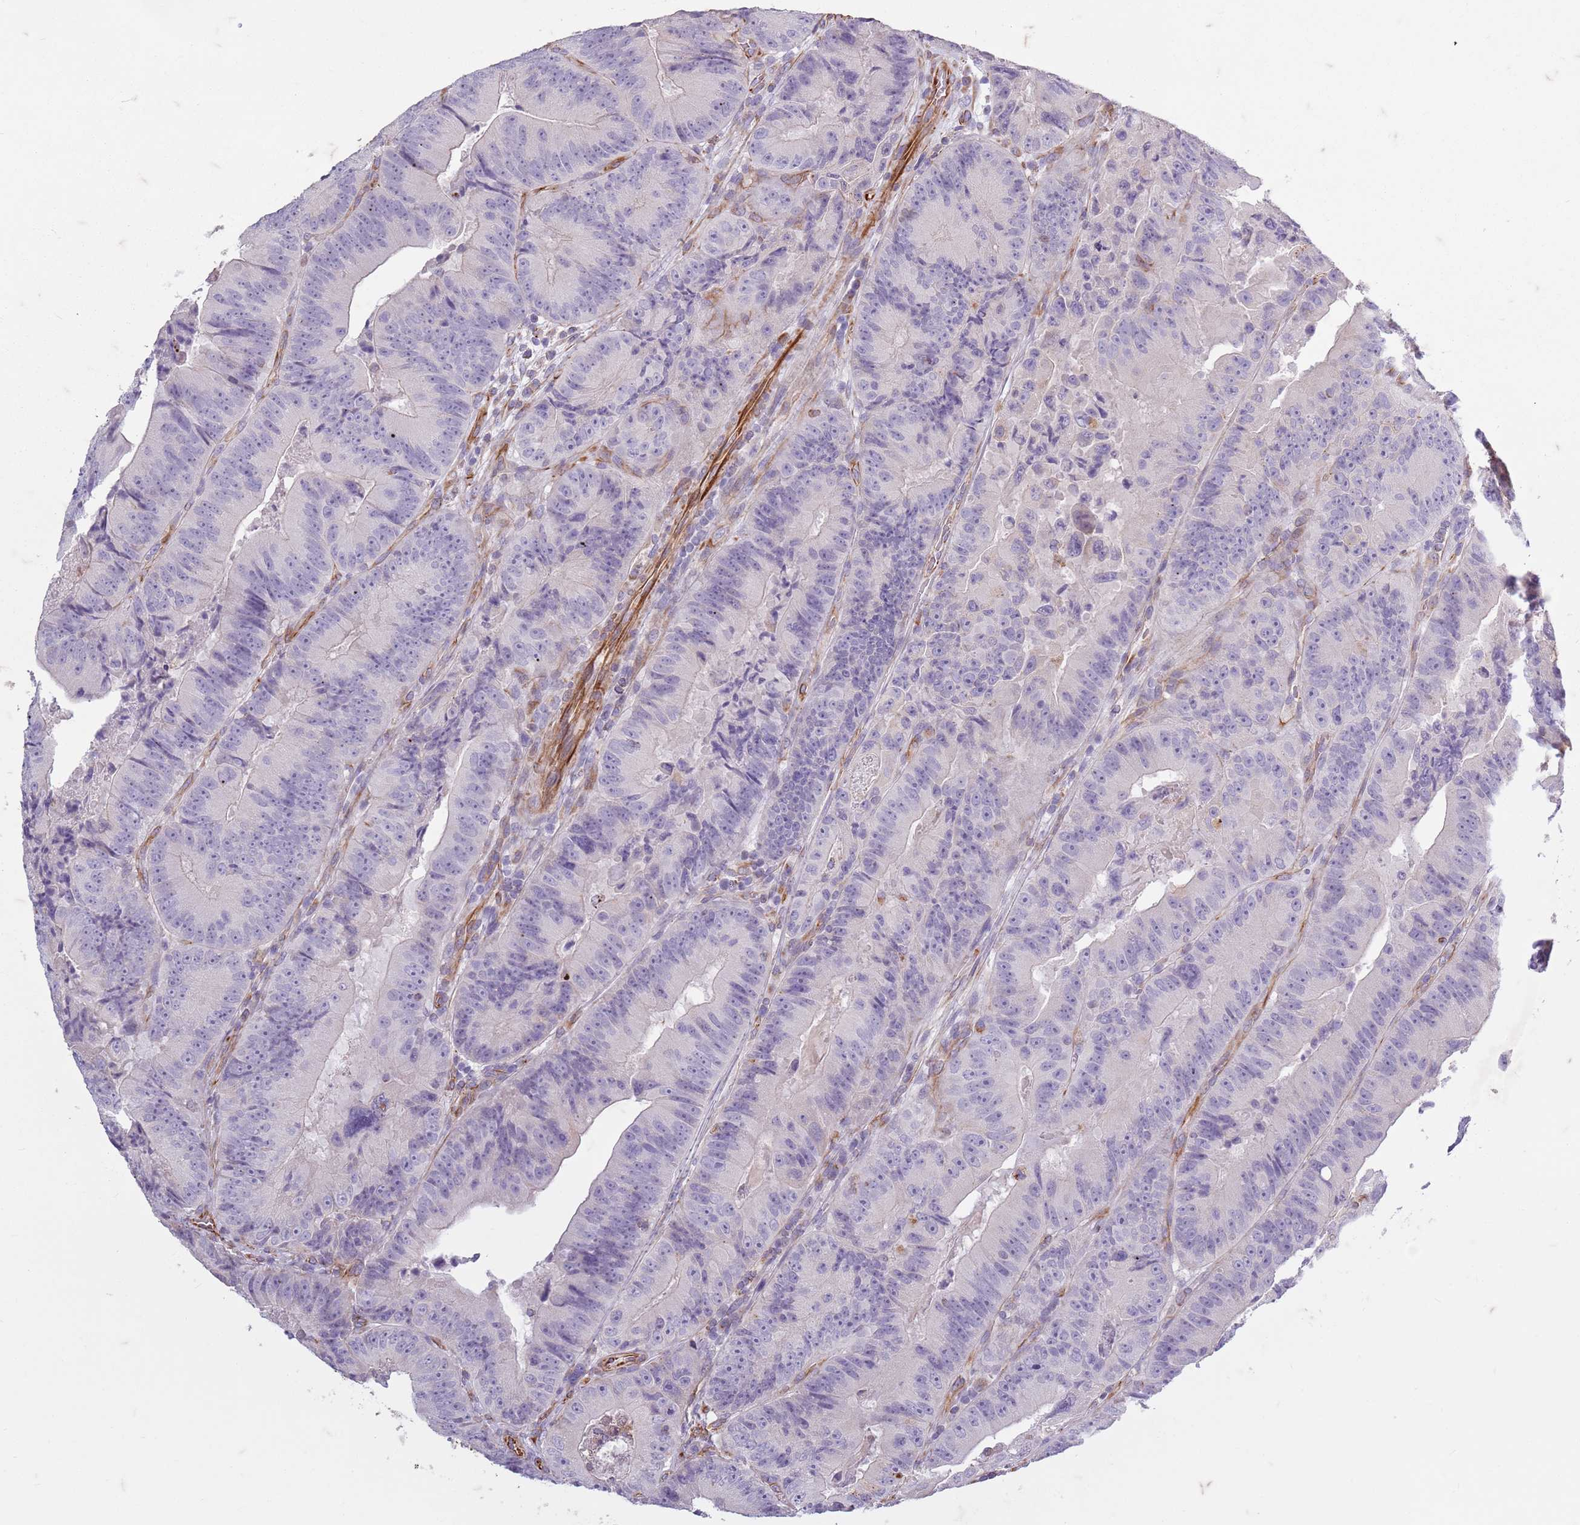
{"staining": {"intensity": "negative", "quantity": "none", "location": "none"}, "tissue": "colorectal cancer", "cell_type": "Tumor cells", "image_type": "cancer", "snomed": [{"axis": "morphology", "description": "Adenocarcinoma, NOS"}, {"axis": "topography", "description": "Colon"}], "caption": "Protein analysis of colorectal cancer demonstrates no significant positivity in tumor cells. The staining is performed using DAB brown chromogen with nuclei counter-stained in using hematoxylin.", "gene": "TAS2R38", "patient": {"sex": "female", "age": 86}}